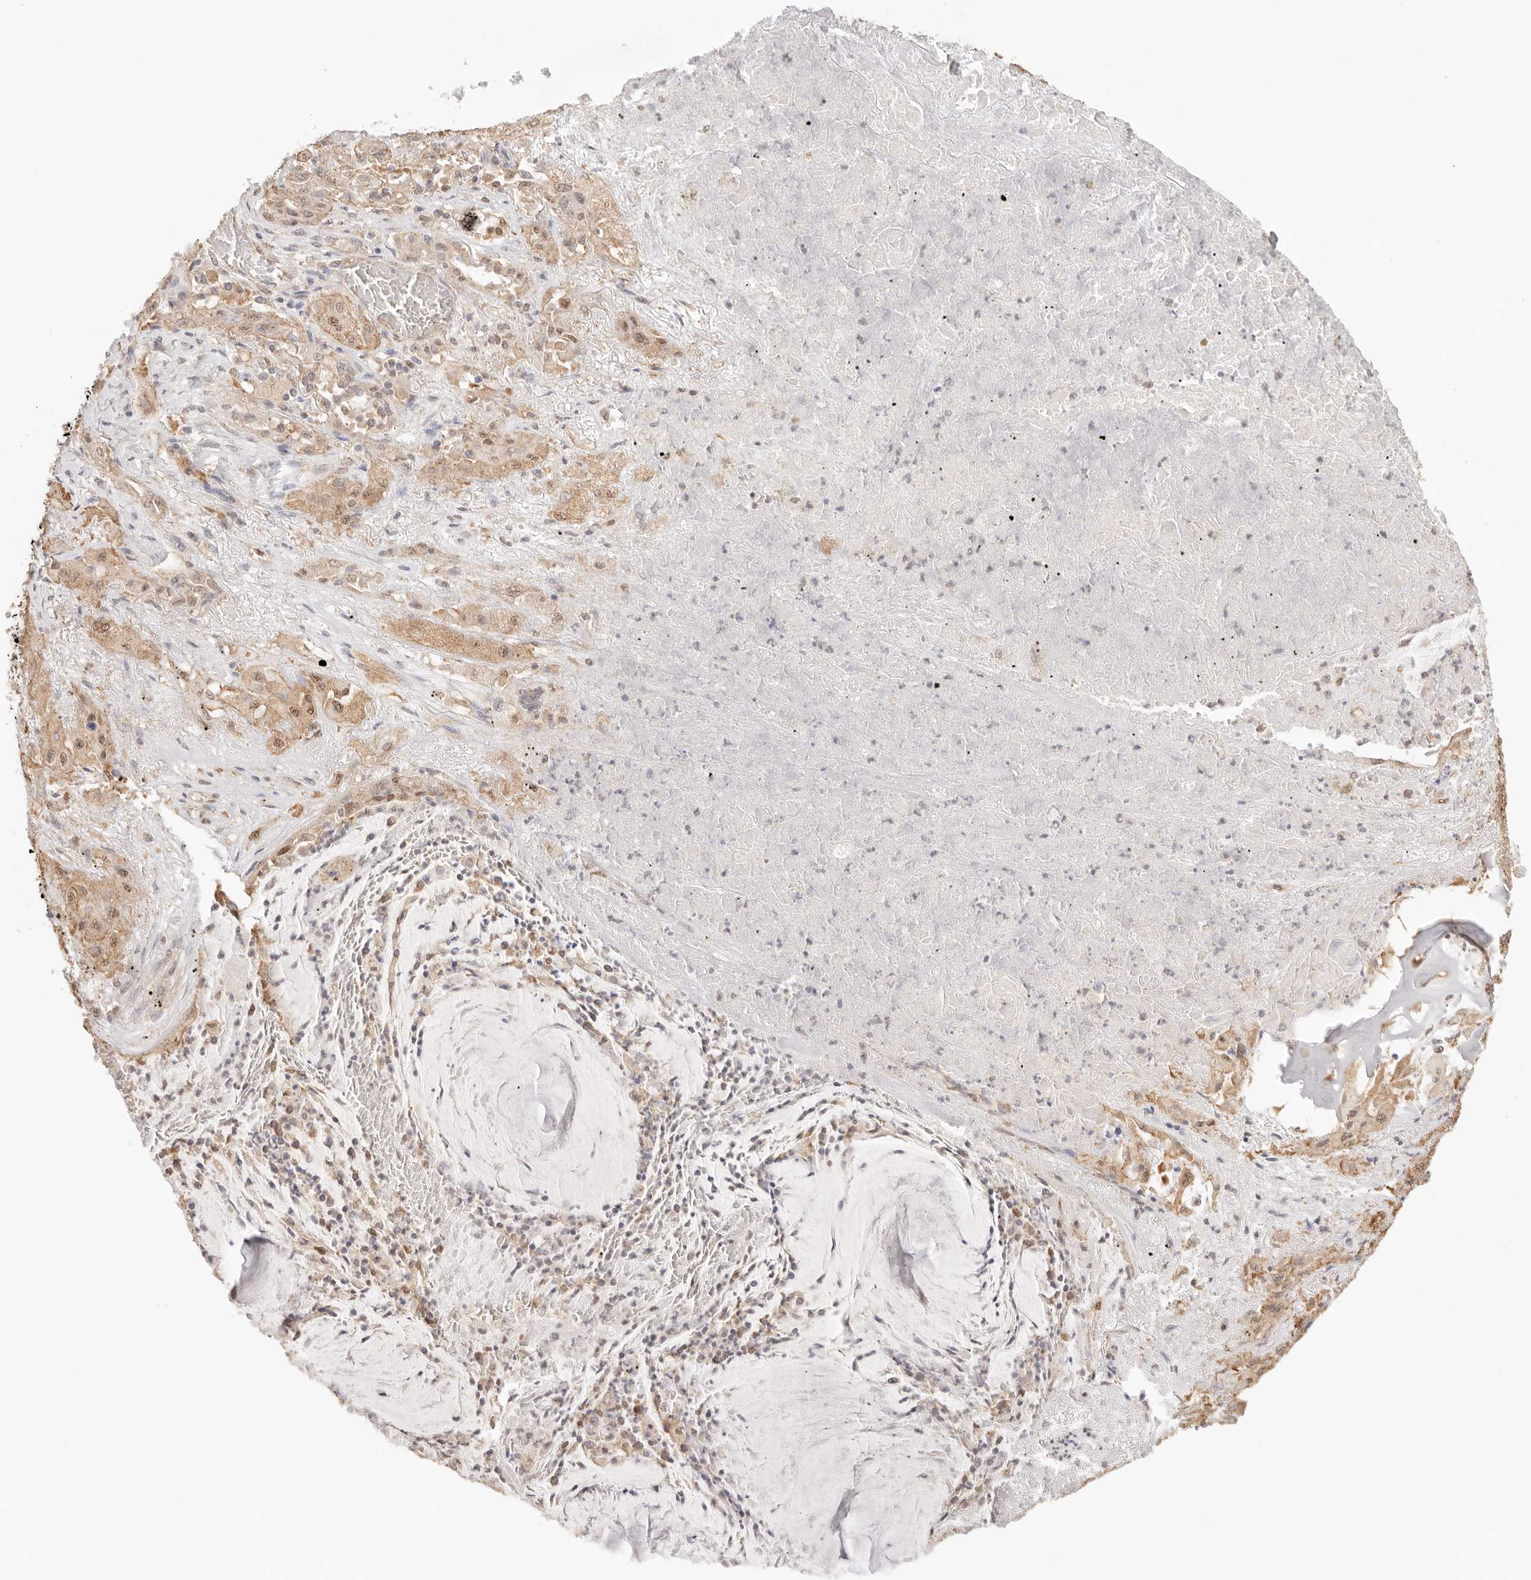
{"staining": {"intensity": "moderate", "quantity": ">75%", "location": "cytoplasmic/membranous,nuclear"}, "tissue": "lung cancer", "cell_type": "Tumor cells", "image_type": "cancer", "snomed": [{"axis": "morphology", "description": "Squamous cell carcinoma, NOS"}, {"axis": "topography", "description": "Lung"}], "caption": "Immunohistochemistry (IHC) of lung cancer (squamous cell carcinoma) shows medium levels of moderate cytoplasmic/membranous and nuclear expression in approximately >75% of tumor cells.", "gene": "IL1R2", "patient": {"sex": "female", "age": 47}}